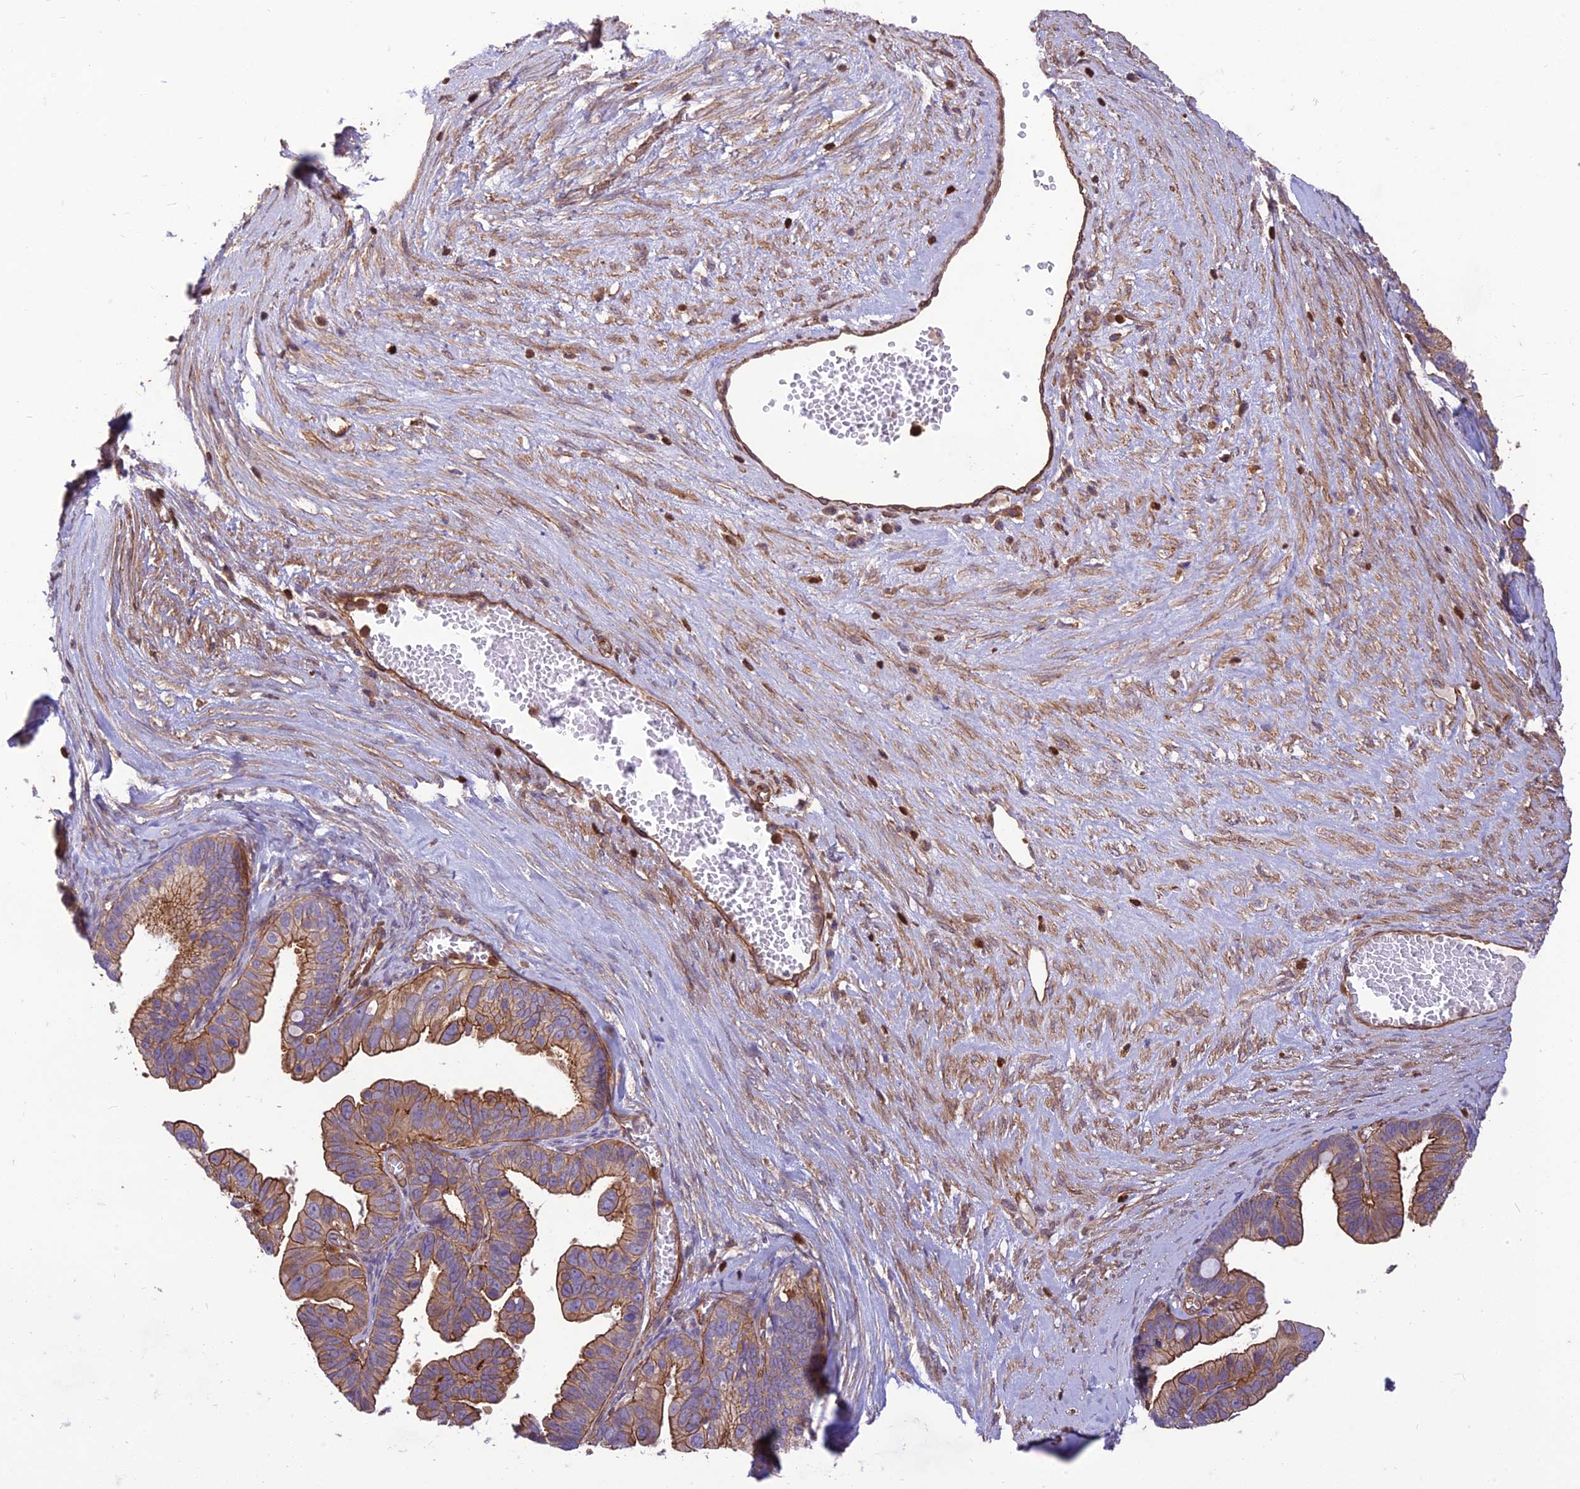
{"staining": {"intensity": "moderate", "quantity": ">75%", "location": "cytoplasmic/membranous"}, "tissue": "ovarian cancer", "cell_type": "Tumor cells", "image_type": "cancer", "snomed": [{"axis": "morphology", "description": "Cystadenocarcinoma, serous, NOS"}, {"axis": "topography", "description": "Ovary"}], "caption": "Immunohistochemical staining of ovarian cancer (serous cystadenocarcinoma) demonstrates medium levels of moderate cytoplasmic/membranous positivity in approximately >75% of tumor cells.", "gene": "HPSE2", "patient": {"sex": "female", "age": 56}}